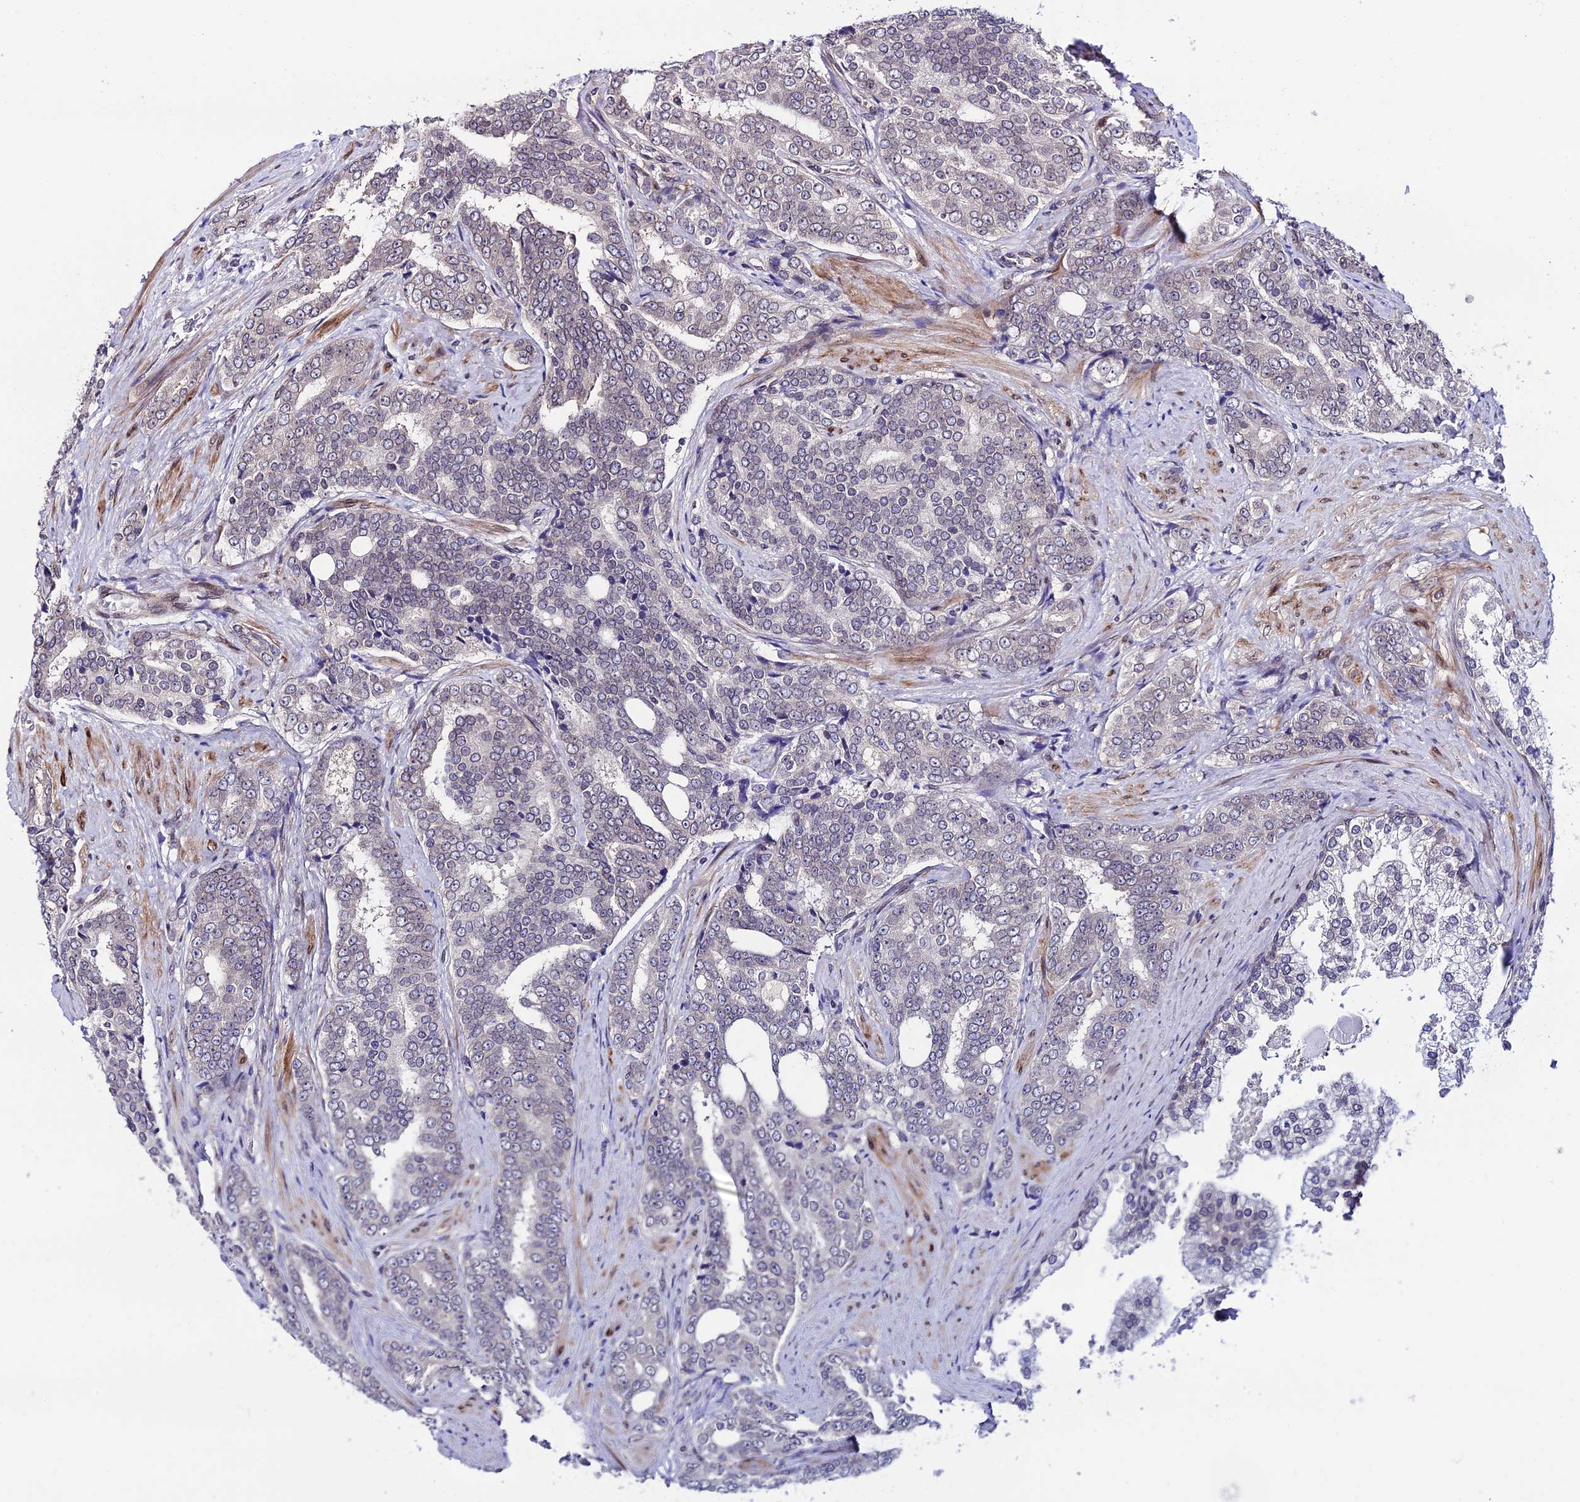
{"staining": {"intensity": "negative", "quantity": "none", "location": "none"}, "tissue": "prostate cancer", "cell_type": "Tumor cells", "image_type": "cancer", "snomed": [{"axis": "morphology", "description": "Adenocarcinoma, High grade"}, {"axis": "topography", "description": "Prostate"}], "caption": "High magnification brightfield microscopy of prostate high-grade adenocarcinoma stained with DAB (3,3'-diaminobenzidine) (brown) and counterstained with hematoxylin (blue): tumor cells show no significant staining.", "gene": "DDX19A", "patient": {"sex": "male", "age": 67}}